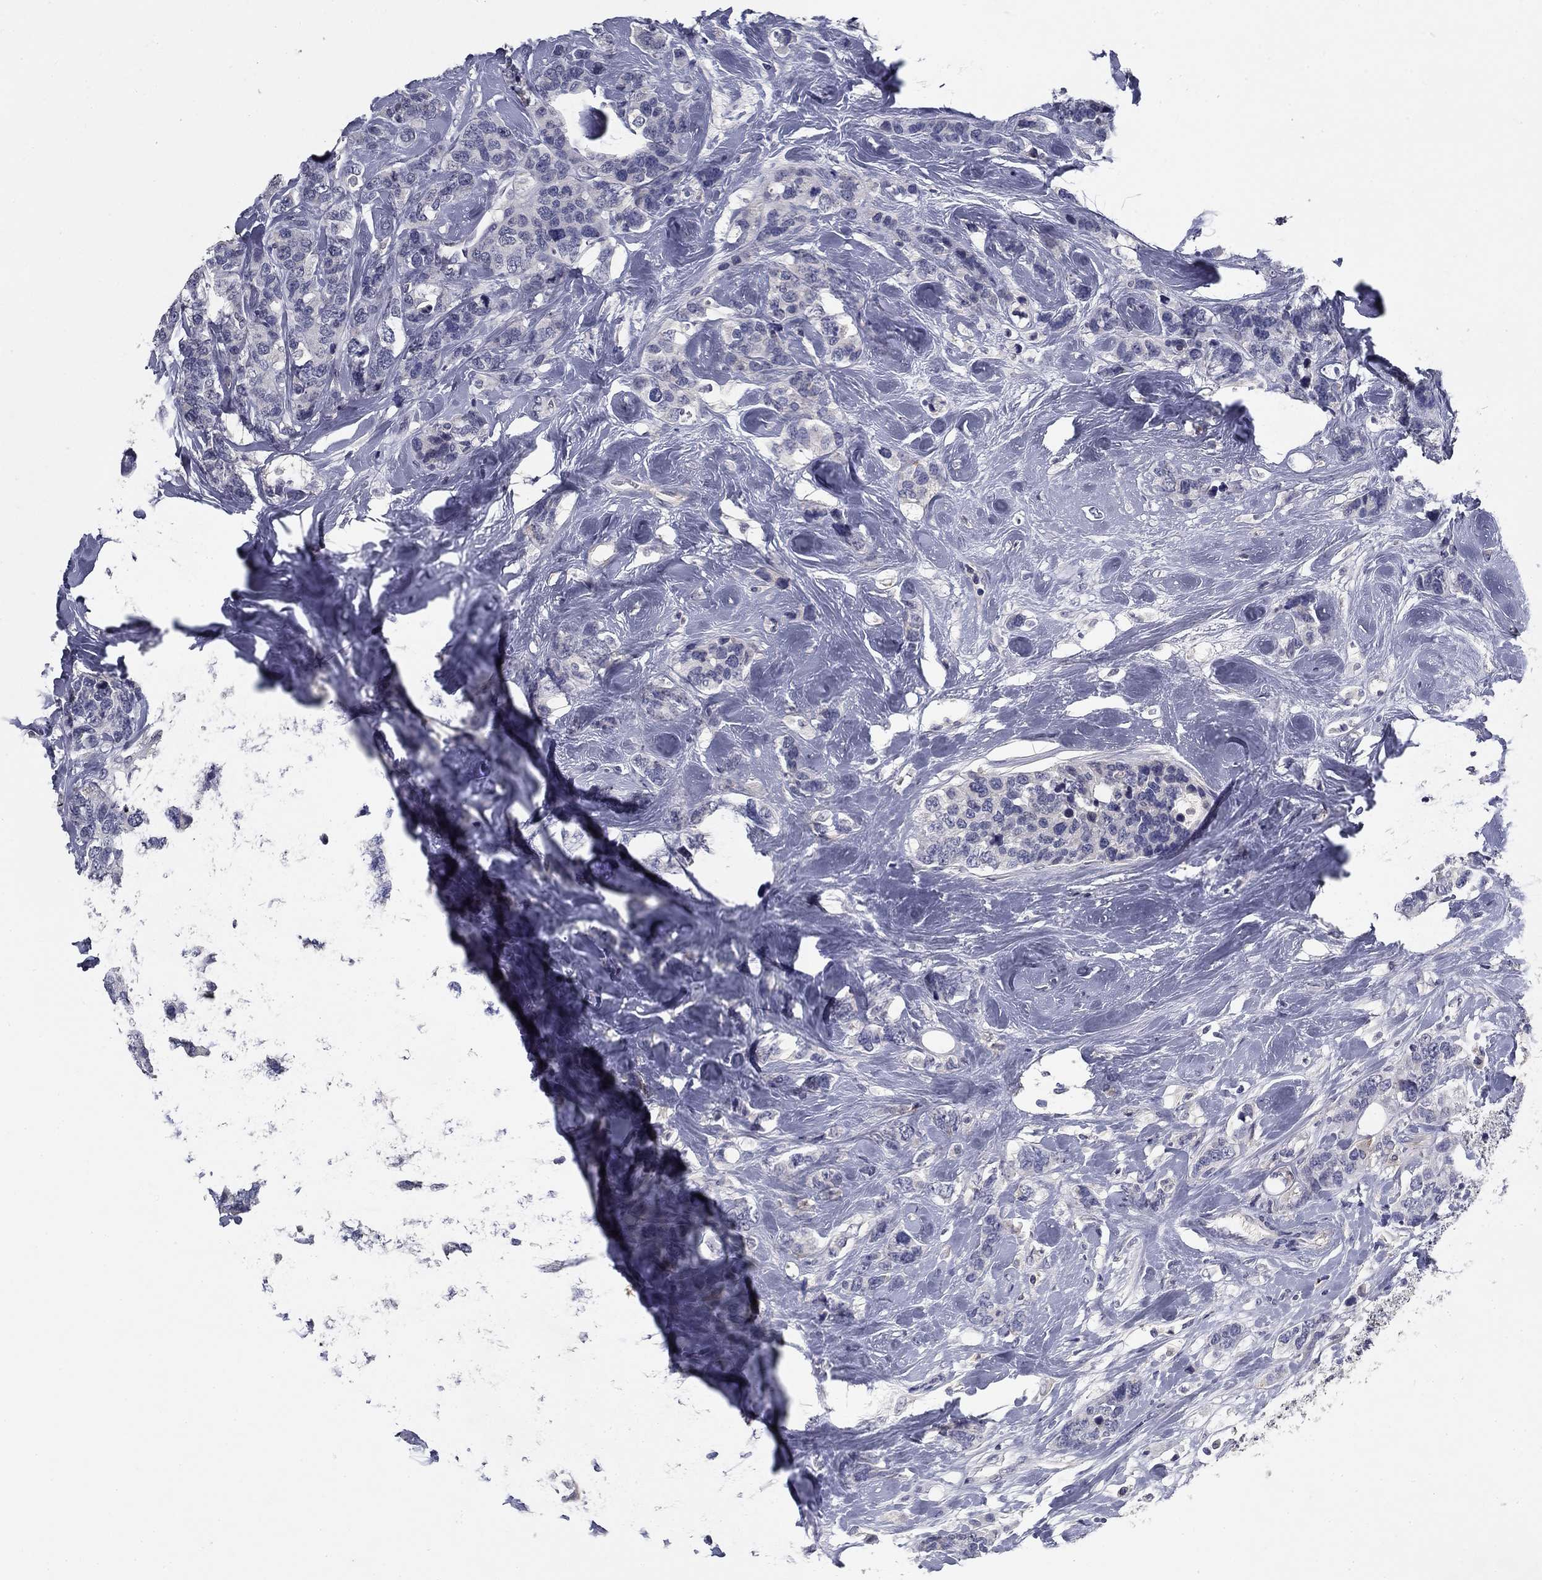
{"staining": {"intensity": "negative", "quantity": "none", "location": "none"}, "tissue": "breast cancer", "cell_type": "Tumor cells", "image_type": "cancer", "snomed": [{"axis": "morphology", "description": "Lobular carcinoma"}, {"axis": "topography", "description": "Breast"}], "caption": "High power microscopy photomicrograph of an IHC photomicrograph of breast cancer (lobular carcinoma), revealing no significant positivity in tumor cells.", "gene": "CD274", "patient": {"sex": "female", "age": 59}}